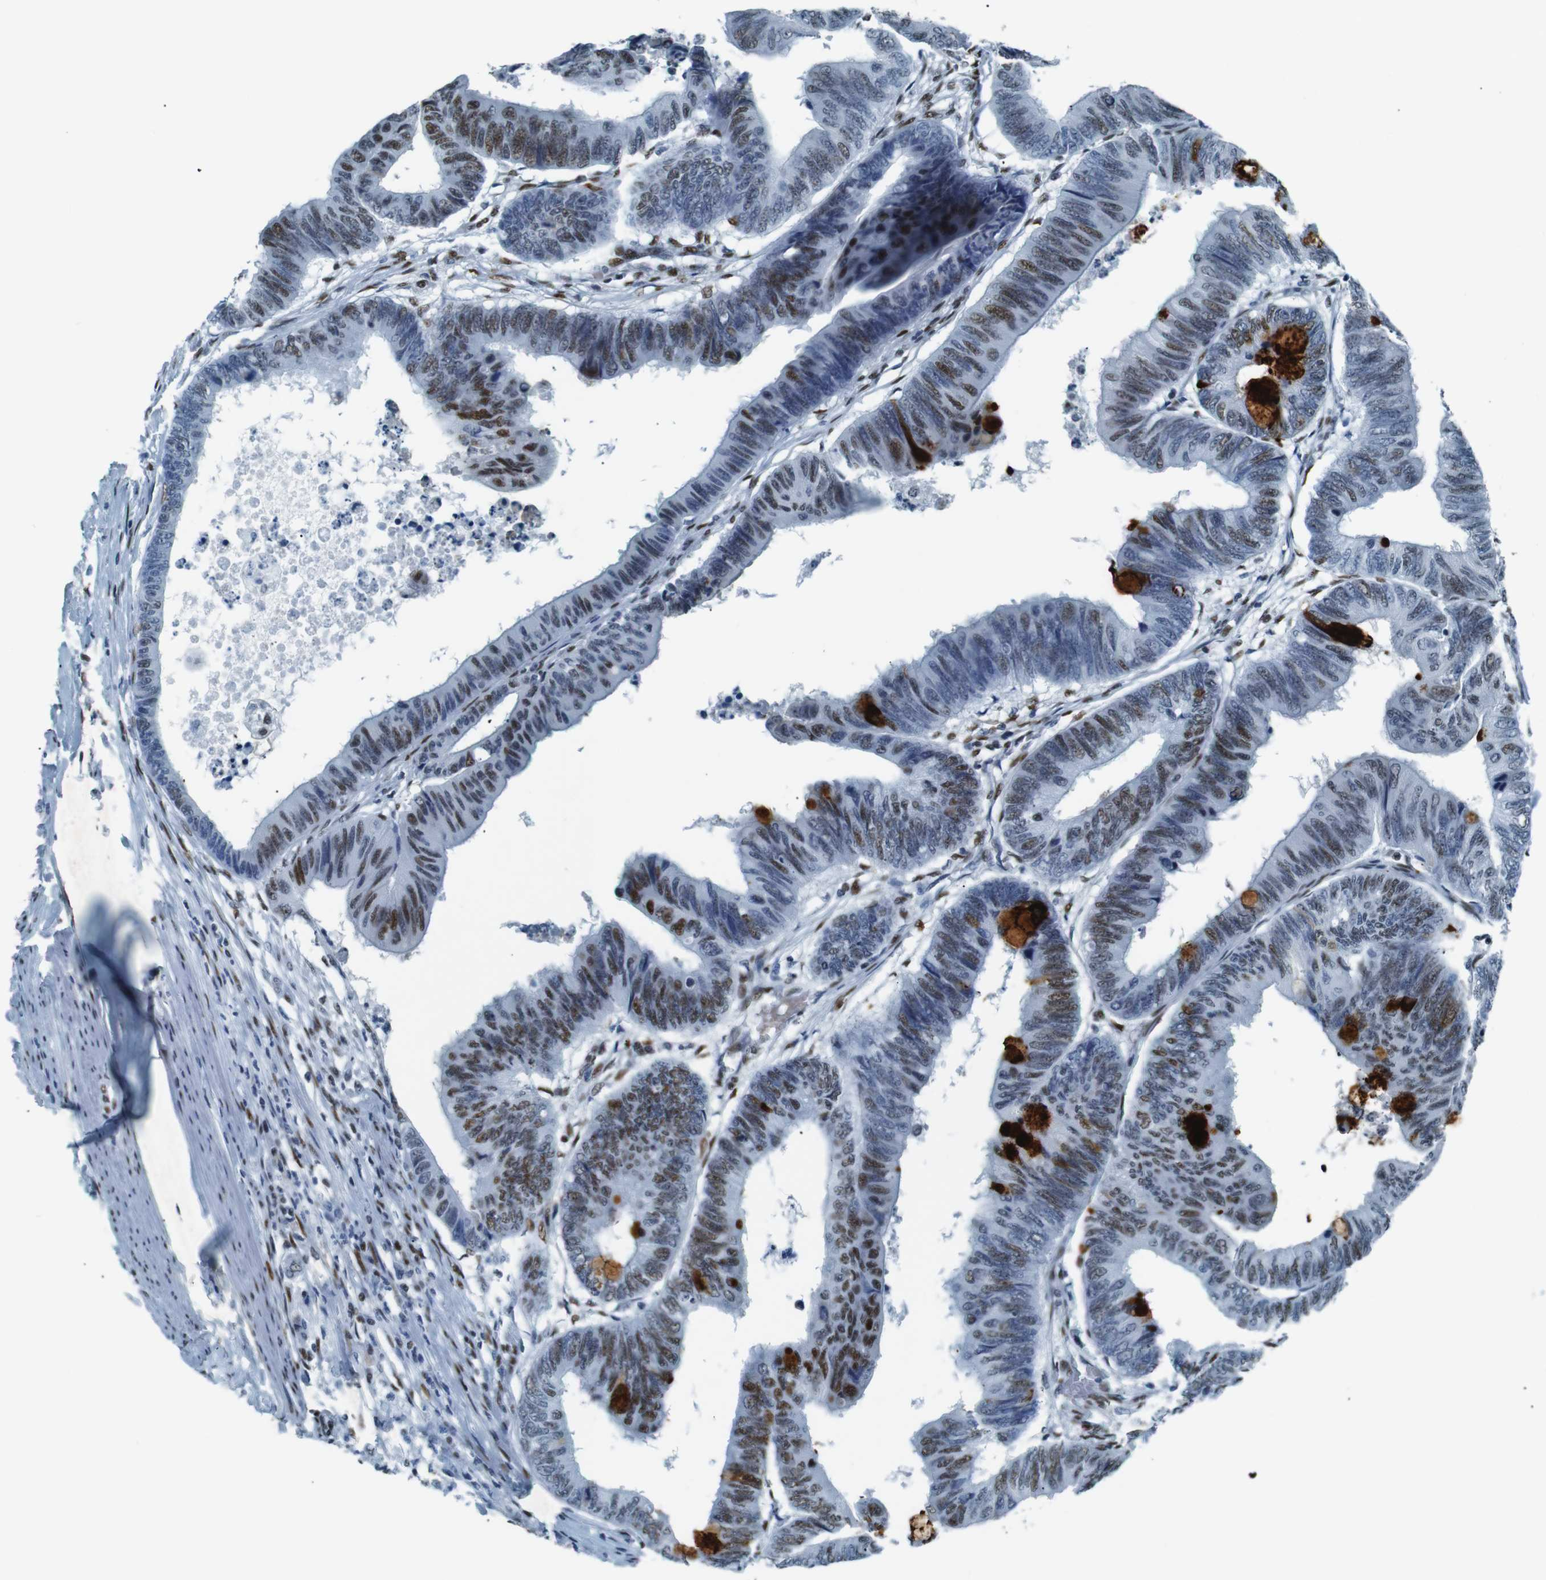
{"staining": {"intensity": "moderate", "quantity": "25%-75%", "location": "cytoplasmic/membranous,nuclear"}, "tissue": "colorectal cancer", "cell_type": "Tumor cells", "image_type": "cancer", "snomed": [{"axis": "morphology", "description": "Normal tissue, NOS"}, {"axis": "morphology", "description": "Adenocarcinoma, NOS"}, {"axis": "topography", "description": "Rectum"}, {"axis": "topography", "description": "Peripheral nerve tissue"}], "caption": "Adenocarcinoma (colorectal) stained with a brown dye demonstrates moderate cytoplasmic/membranous and nuclear positive positivity in about 25%-75% of tumor cells.", "gene": "HEXIM1", "patient": {"sex": "male", "age": 92}}